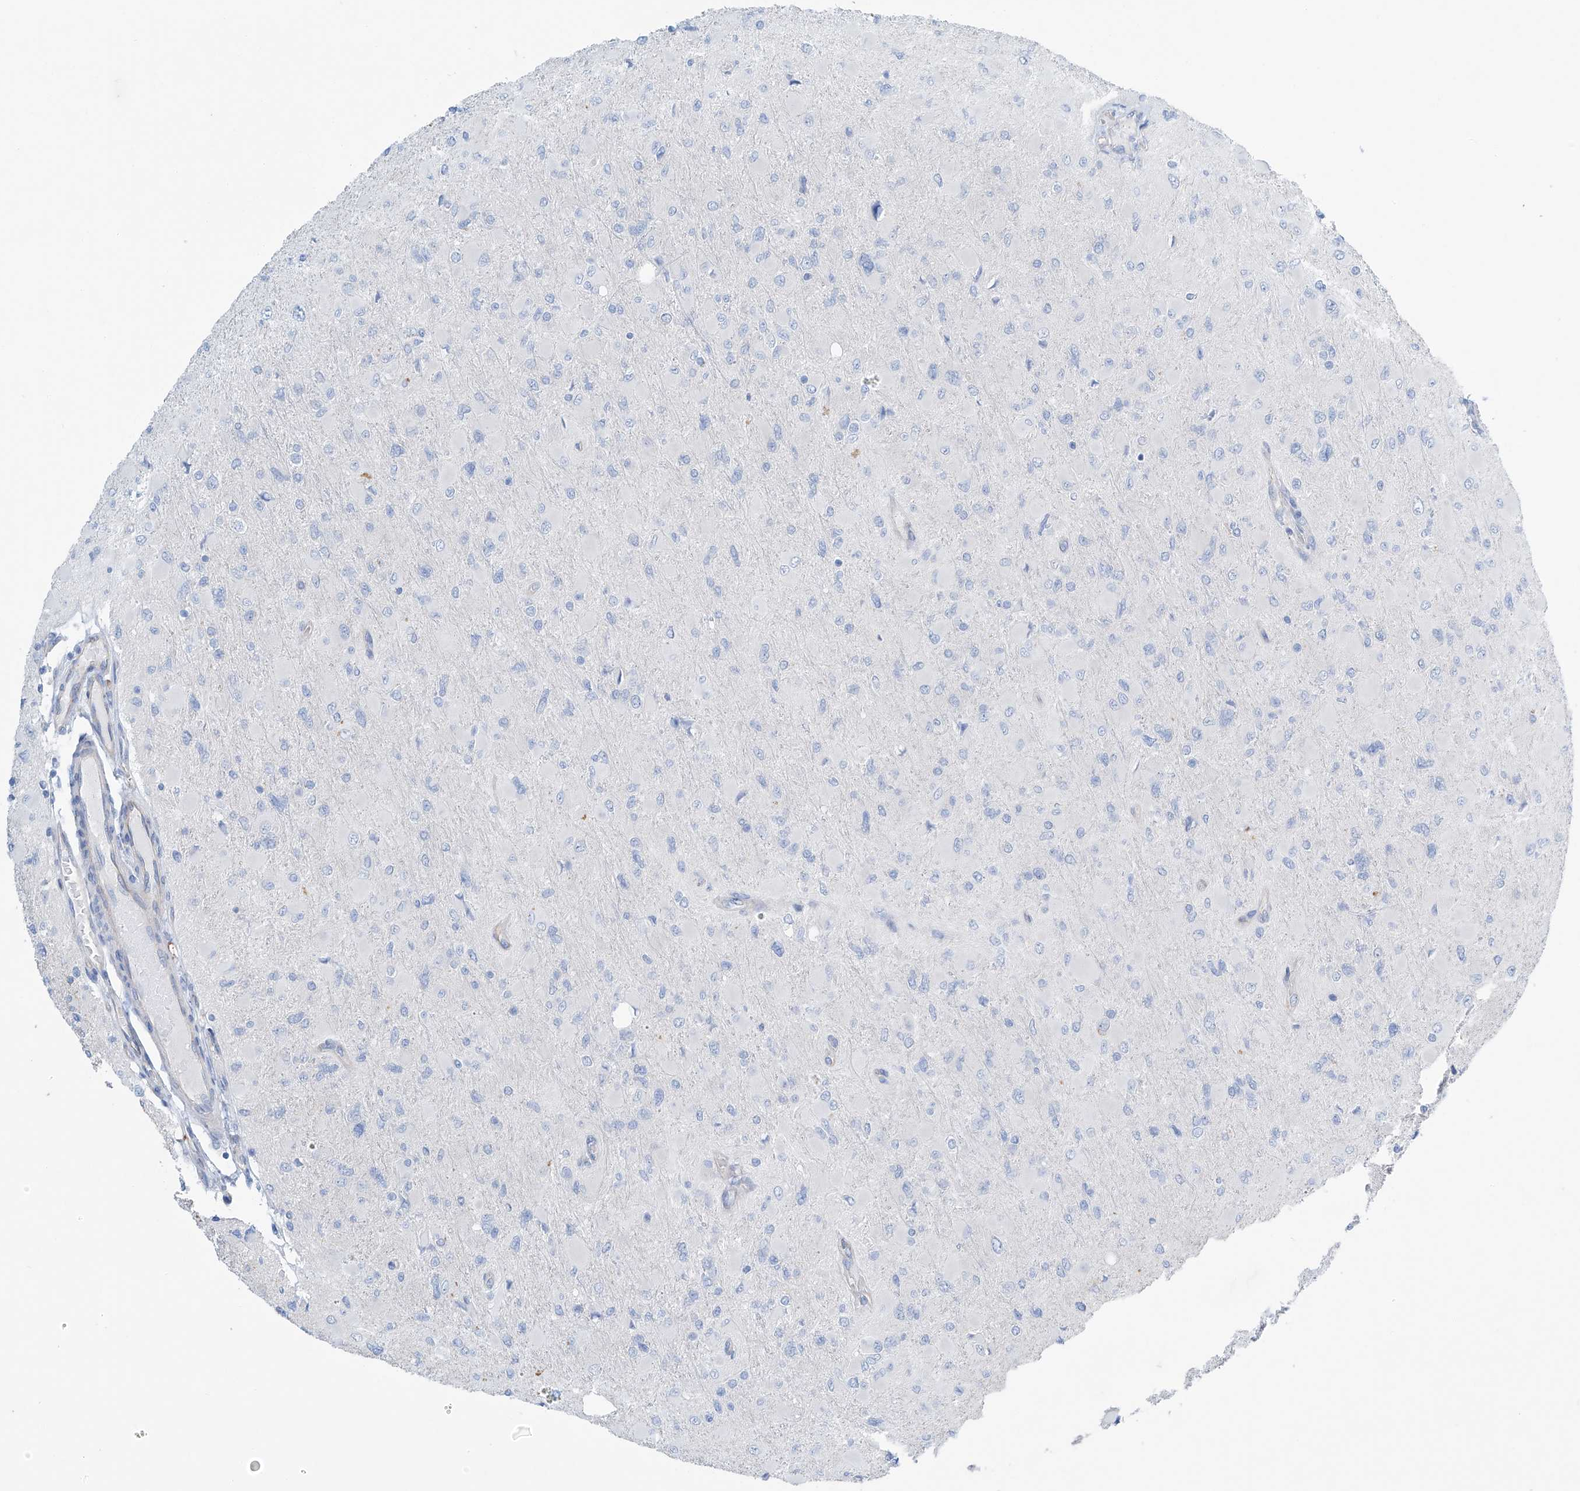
{"staining": {"intensity": "negative", "quantity": "none", "location": "none"}, "tissue": "glioma", "cell_type": "Tumor cells", "image_type": "cancer", "snomed": [{"axis": "morphology", "description": "Glioma, malignant, High grade"}, {"axis": "topography", "description": "Cerebral cortex"}], "caption": "Histopathology image shows no significant protein expression in tumor cells of high-grade glioma (malignant).", "gene": "MAGI1", "patient": {"sex": "female", "age": 36}}